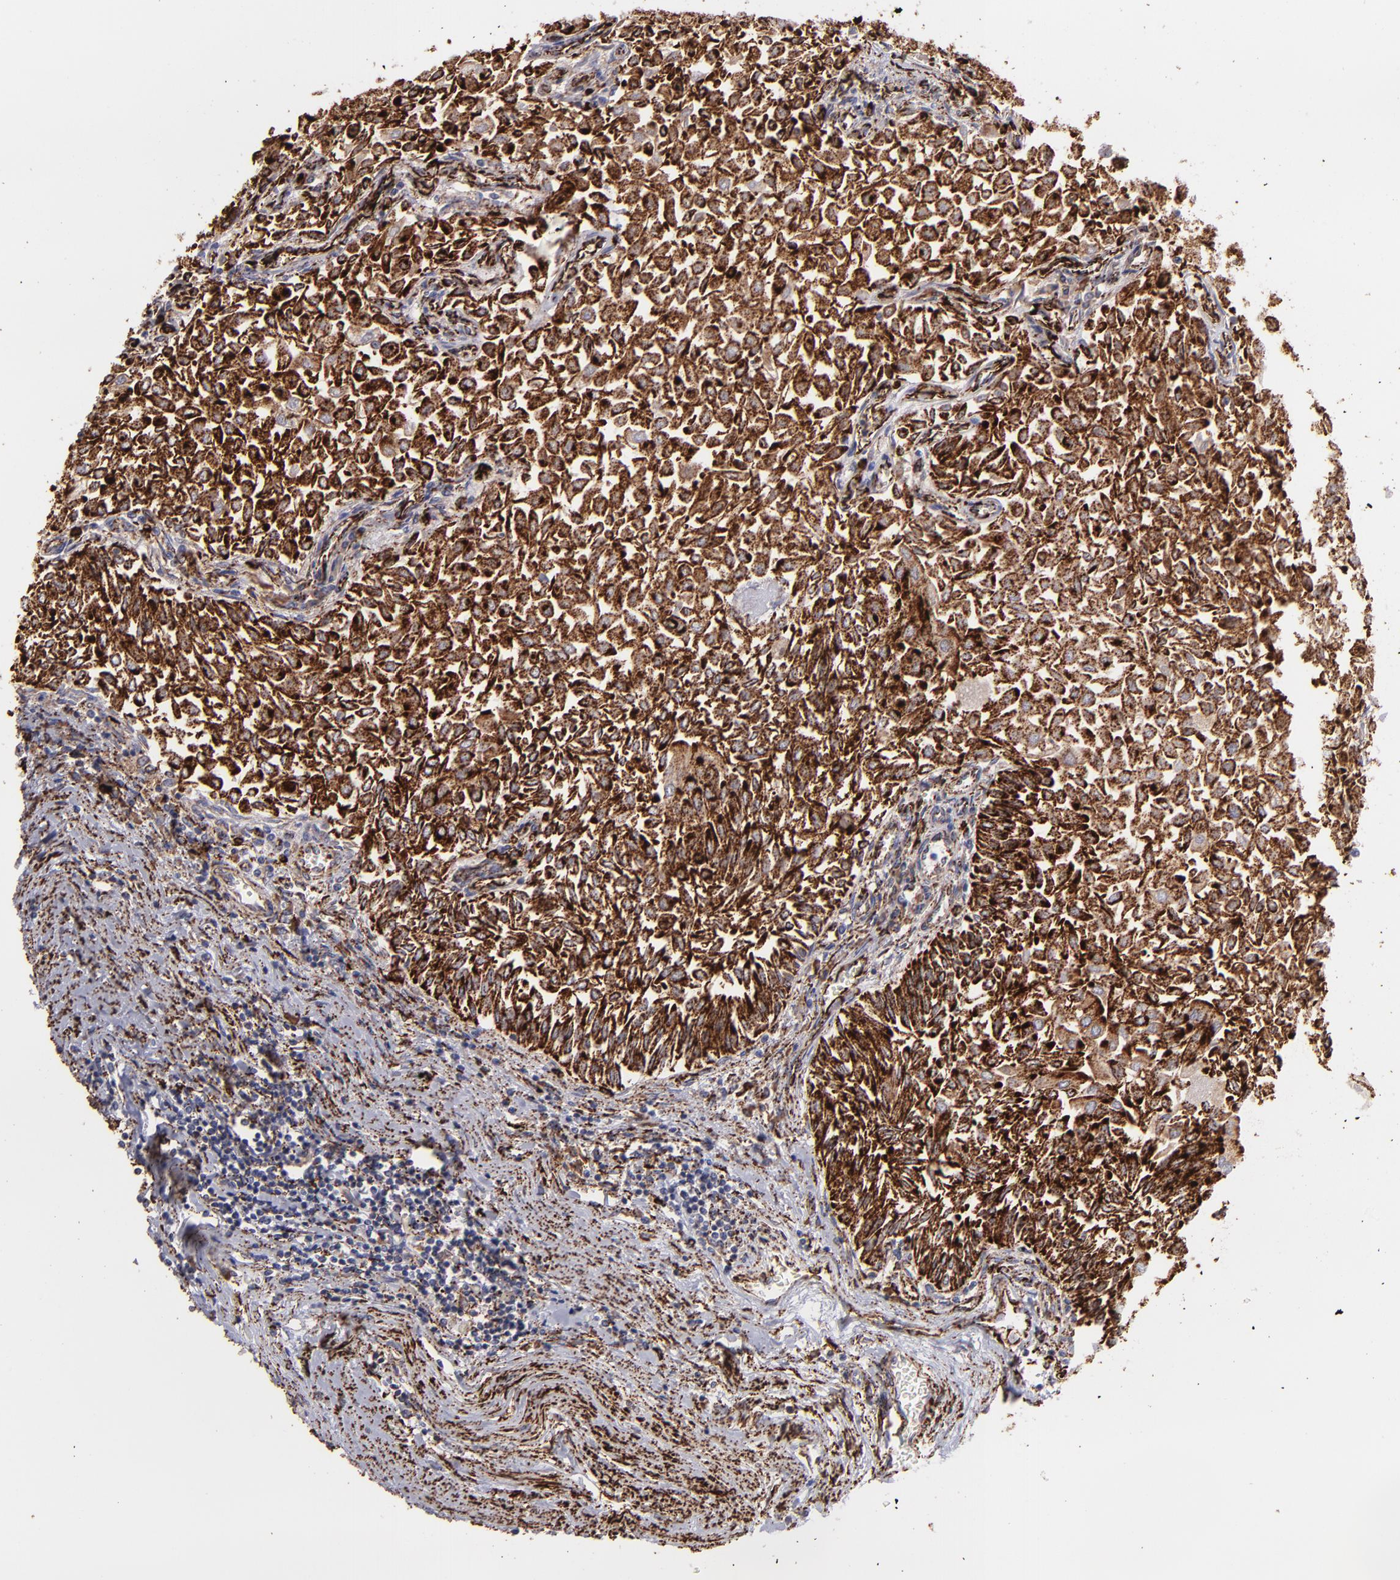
{"staining": {"intensity": "strong", "quantity": ">75%", "location": "cytoplasmic/membranous"}, "tissue": "urothelial cancer", "cell_type": "Tumor cells", "image_type": "cancer", "snomed": [{"axis": "morphology", "description": "Urothelial carcinoma, Low grade"}, {"axis": "topography", "description": "Urinary bladder"}], "caption": "Protein expression analysis of urothelial cancer displays strong cytoplasmic/membranous staining in about >75% of tumor cells.", "gene": "MAOB", "patient": {"sex": "male", "age": 64}}